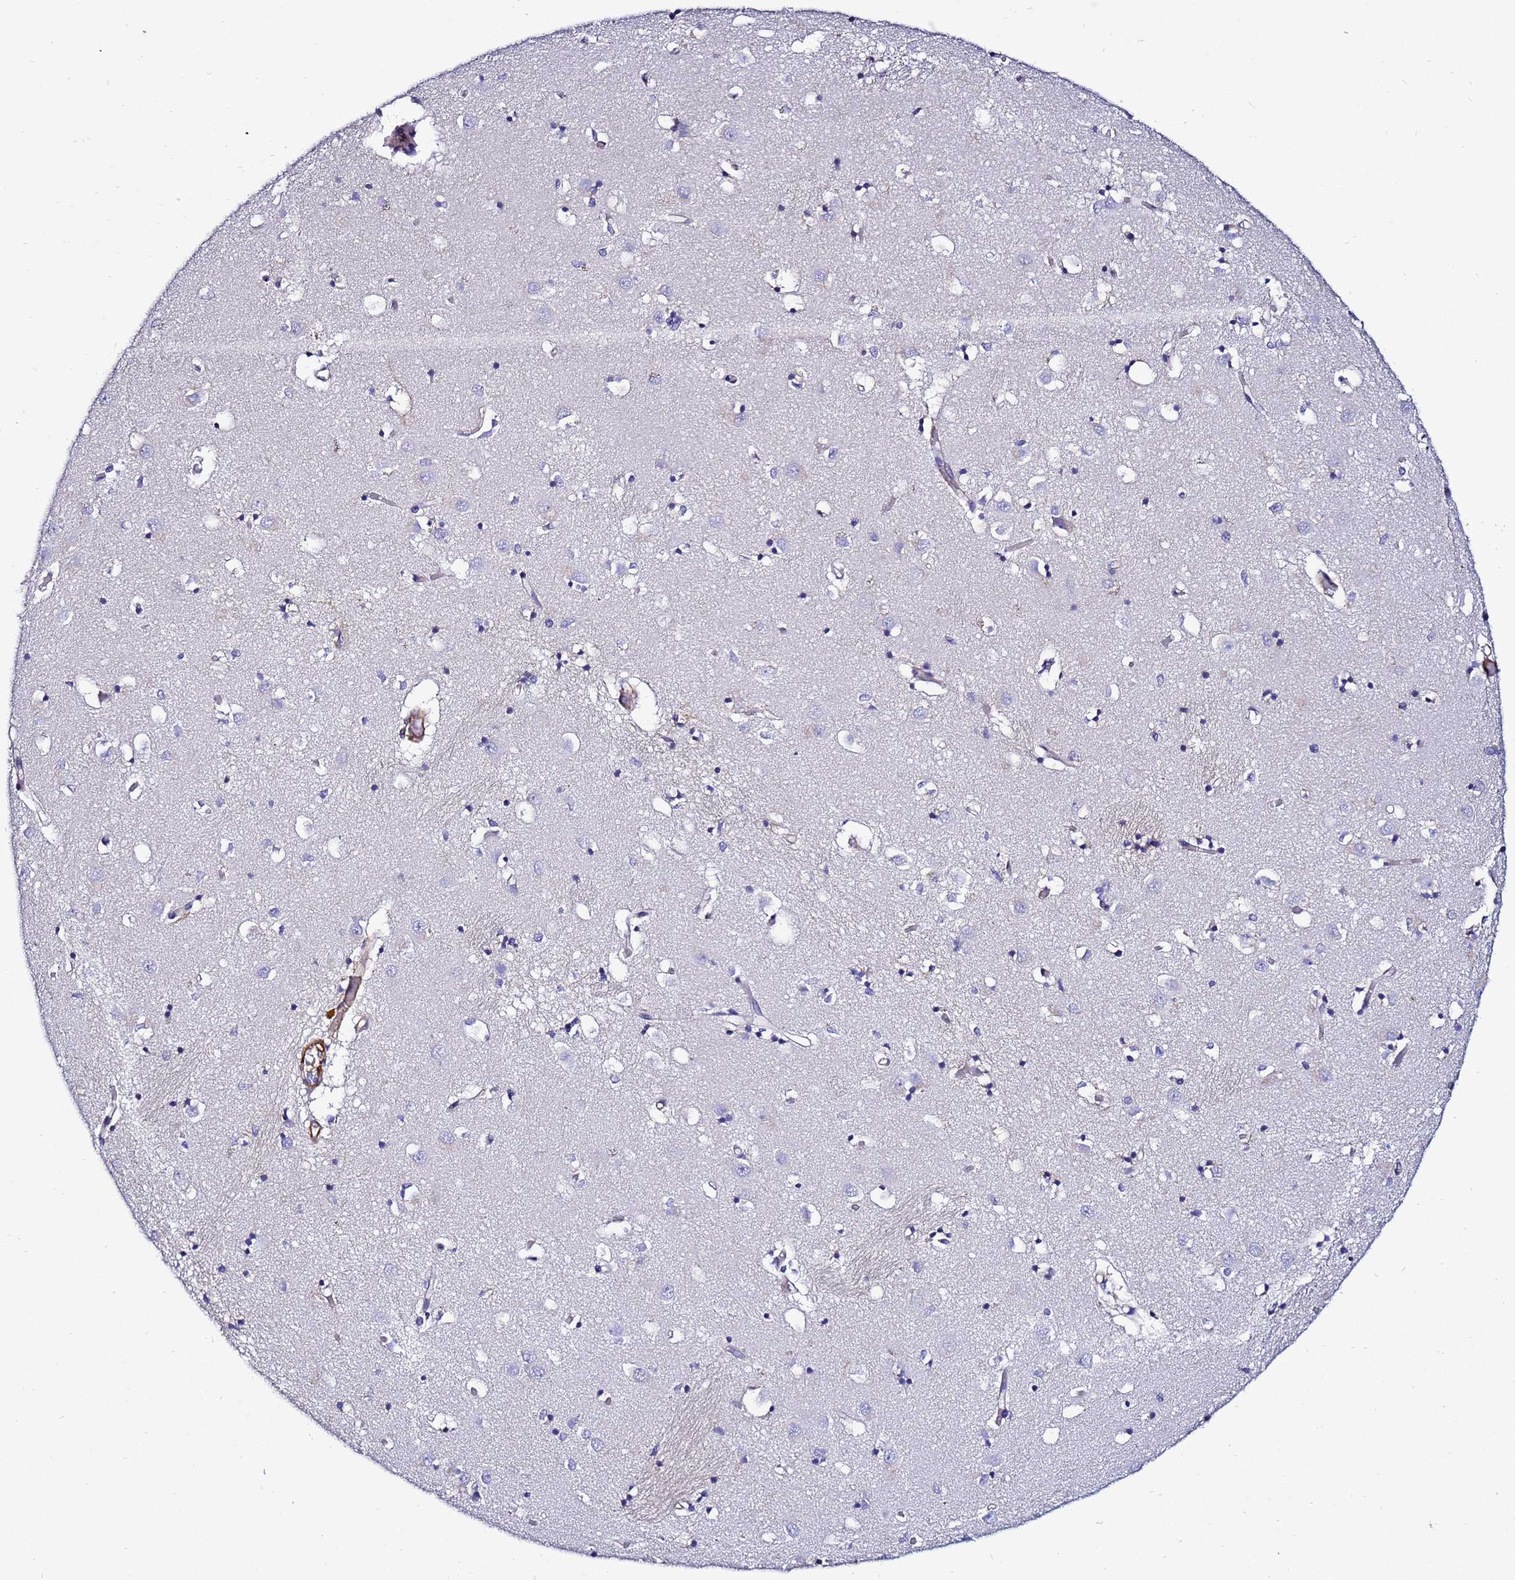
{"staining": {"intensity": "negative", "quantity": "none", "location": "none"}, "tissue": "caudate", "cell_type": "Glial cells", "image_type": "normal", "snomed": [{"axis": "morphology", "description": "Normal tissue, NOS"}, {"axis": "topography", "description": "Lateral ventricle wall"}], "caption": "Micrograph shows no protein positivity in glial cells of normal caudate.", "gene": "DEFB104A", "patient": {"sex": "male", "age": 70}}